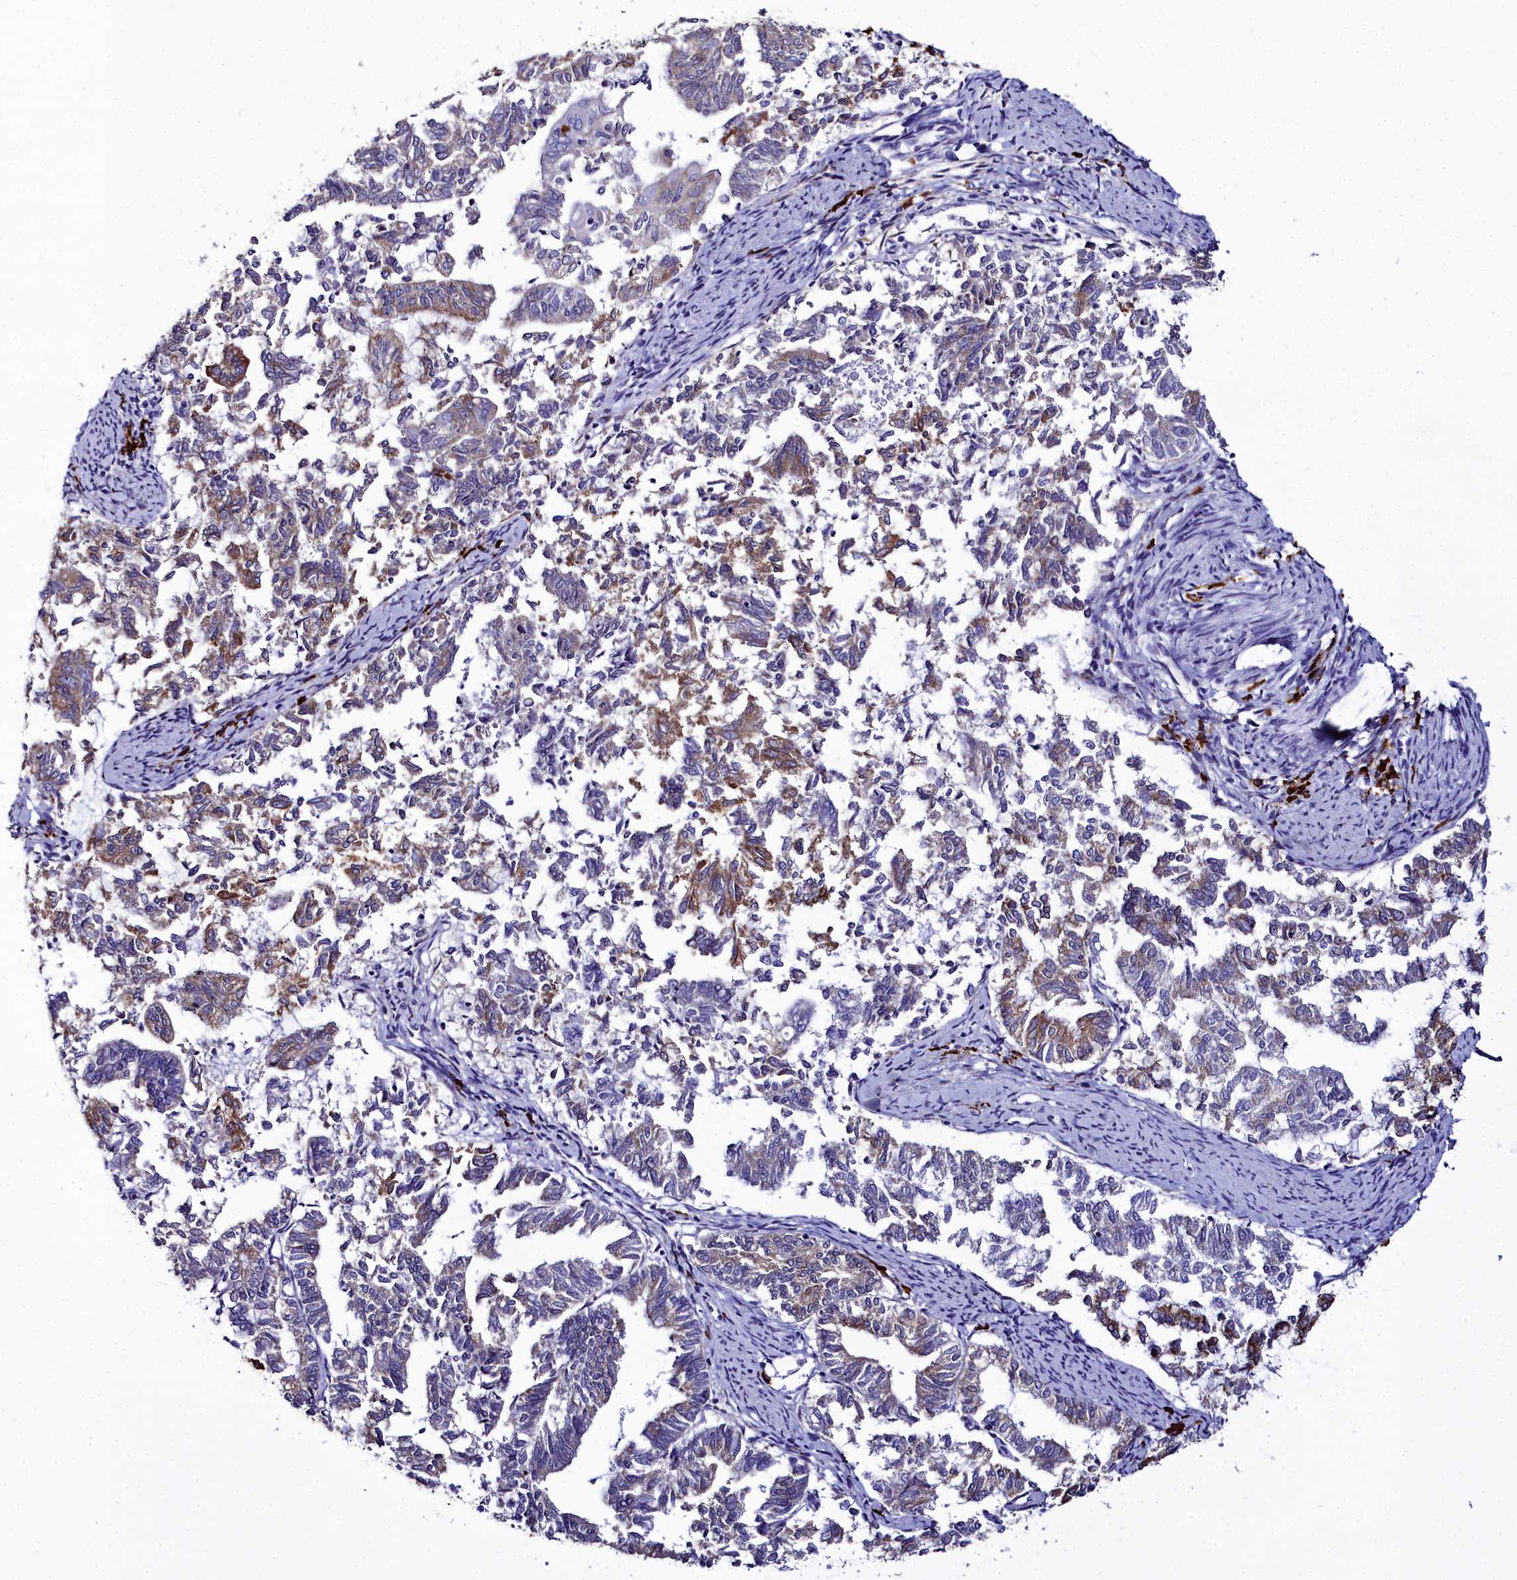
{"staining": {"intensity": "moderate", "quantity": "25%-75%", "location": "cytoplasmic/membranous"}, "tissue": "endometrial cancer", "cell_type": "Tumor cells", "image_type": "cancer", "snomed": [{"axis": "morphology", "description": "Adenocarcinoma, NOS"}, {"axis": "topography", "description": "Endometrium"}], "caption": "Tumor cells demonstrate medium levels of moderate cytoplasmic/membranous staining in approximately 25%-75% of cells in adenocarcinoma (endometrial).", "gene": "TXNDC5", "patient": {"sex": "female", "age": 79}}